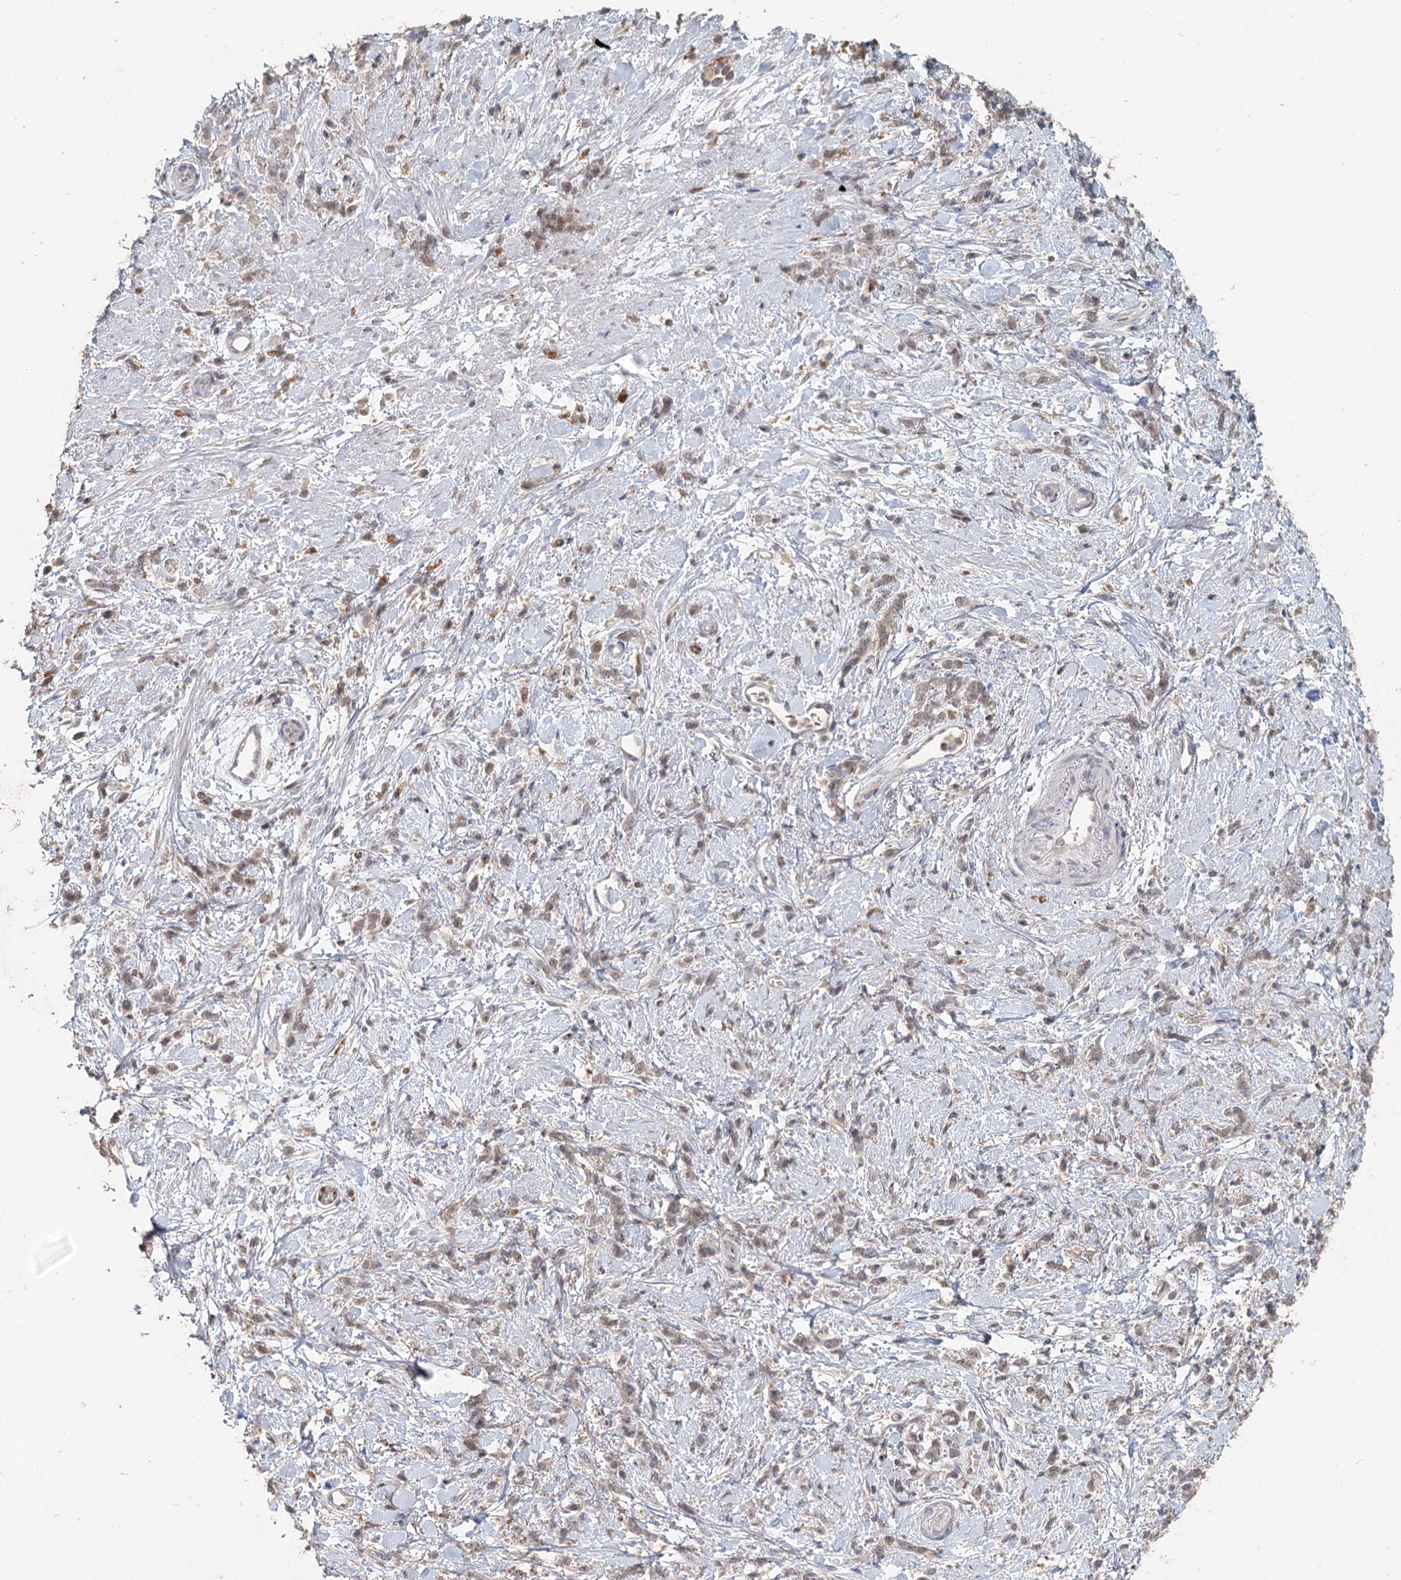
{"staining": {"intensity": "weak", "quantity": "25%-75%", "location": "nuclear"}, "tissue": "stomach cancer", "cell_type": "Tumor cells", "image_type": "cancer", "snomed": [{"axis": "morphology", "description": "Adenocarcinoma, NOS"}, {"axis": "topography", "description": "Stomach"}], "caption": "Tumor cells exhibit weak nuclear positivity in approximately 25%-75% of cells in stomach adenocarcinoma.", "gene": "ADK", "patient": {"sex": "female", "age": 60}}